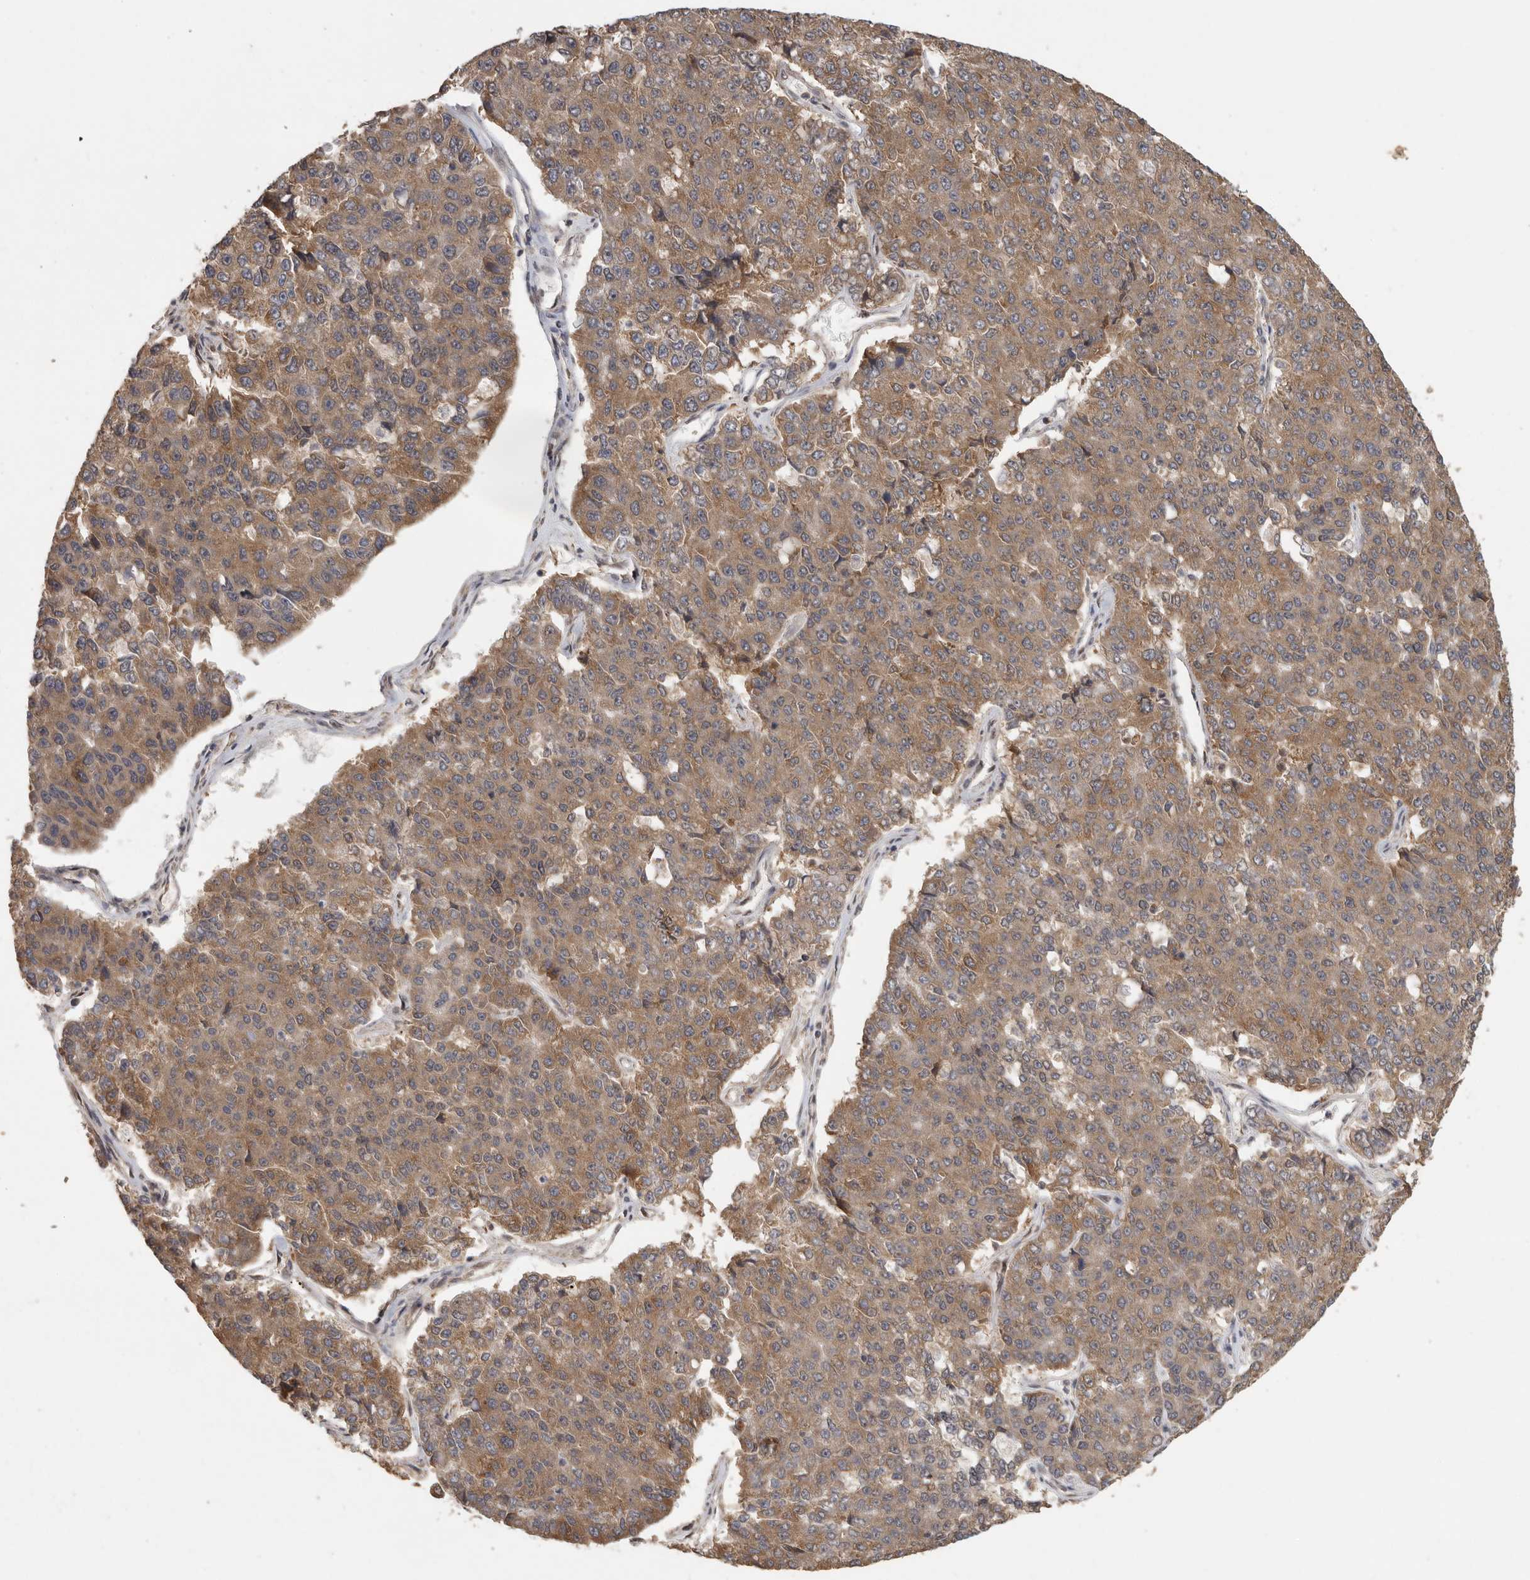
{"staining": {"intensity": "moderate", "quantity": ">75%", "location": "cytoplasmic/membranous"}, "tissue": "pancreatic cancer", "cell_type": "Tumor cells", "image_type": "cancer", "snomed": [{"axis": "morphology", "description": "Adenocarcinoma, NOS"}, {"axis": "topography", "description": "Pancreas"}], "caption": "The immunohistochemical stain highlights moderate cytoplasmic/membranous staining in tumor cells of adenocarcinoma (pancreatic) tissue.", "gene": "CCT8", "patient": {"sex": "male", "age": 50}}